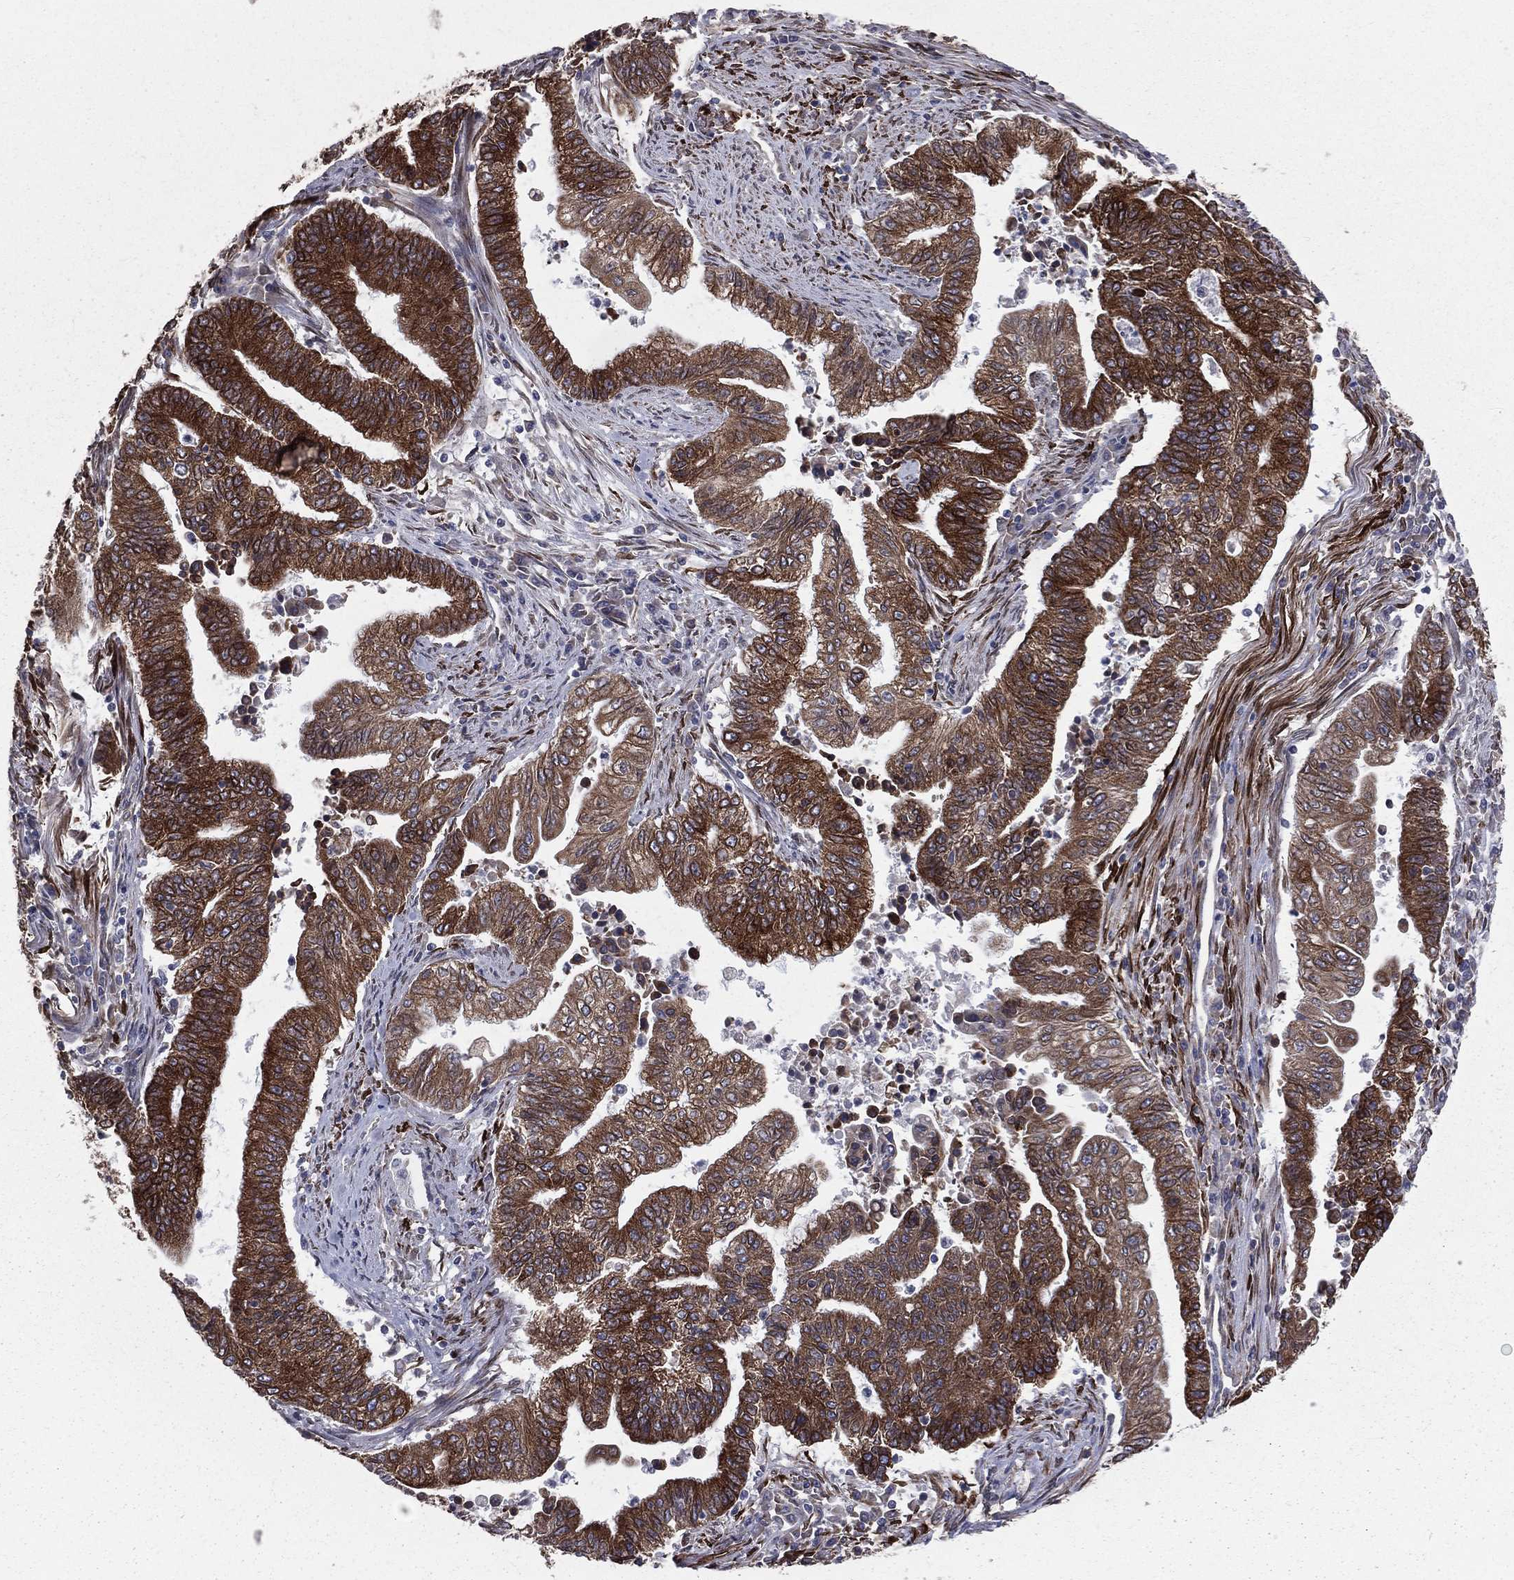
{"staining": {"intensity": "strong", "quantity": ">75%", "location": "cytoplasmic/membranous"}, "tissue": "endometrial cancer", "cell_type": "Tumor cells", "image_type": "cancer", "snomed": [{"axis": "morphology", "description": "Adenocarcinoma, NOS"}, {"axis": "topography", "description": "Uterus"}, {"axis": "topography", "description": "Endometrium"}], "caption": "Strong cytoplasmic/membranous staining is appreciated in approximately >75% of tumor cells in endometrial cancer. Nuclei are stained in blue.", "gene": "PGRMC1", "patient": {"sex": "female", "age": 54}}